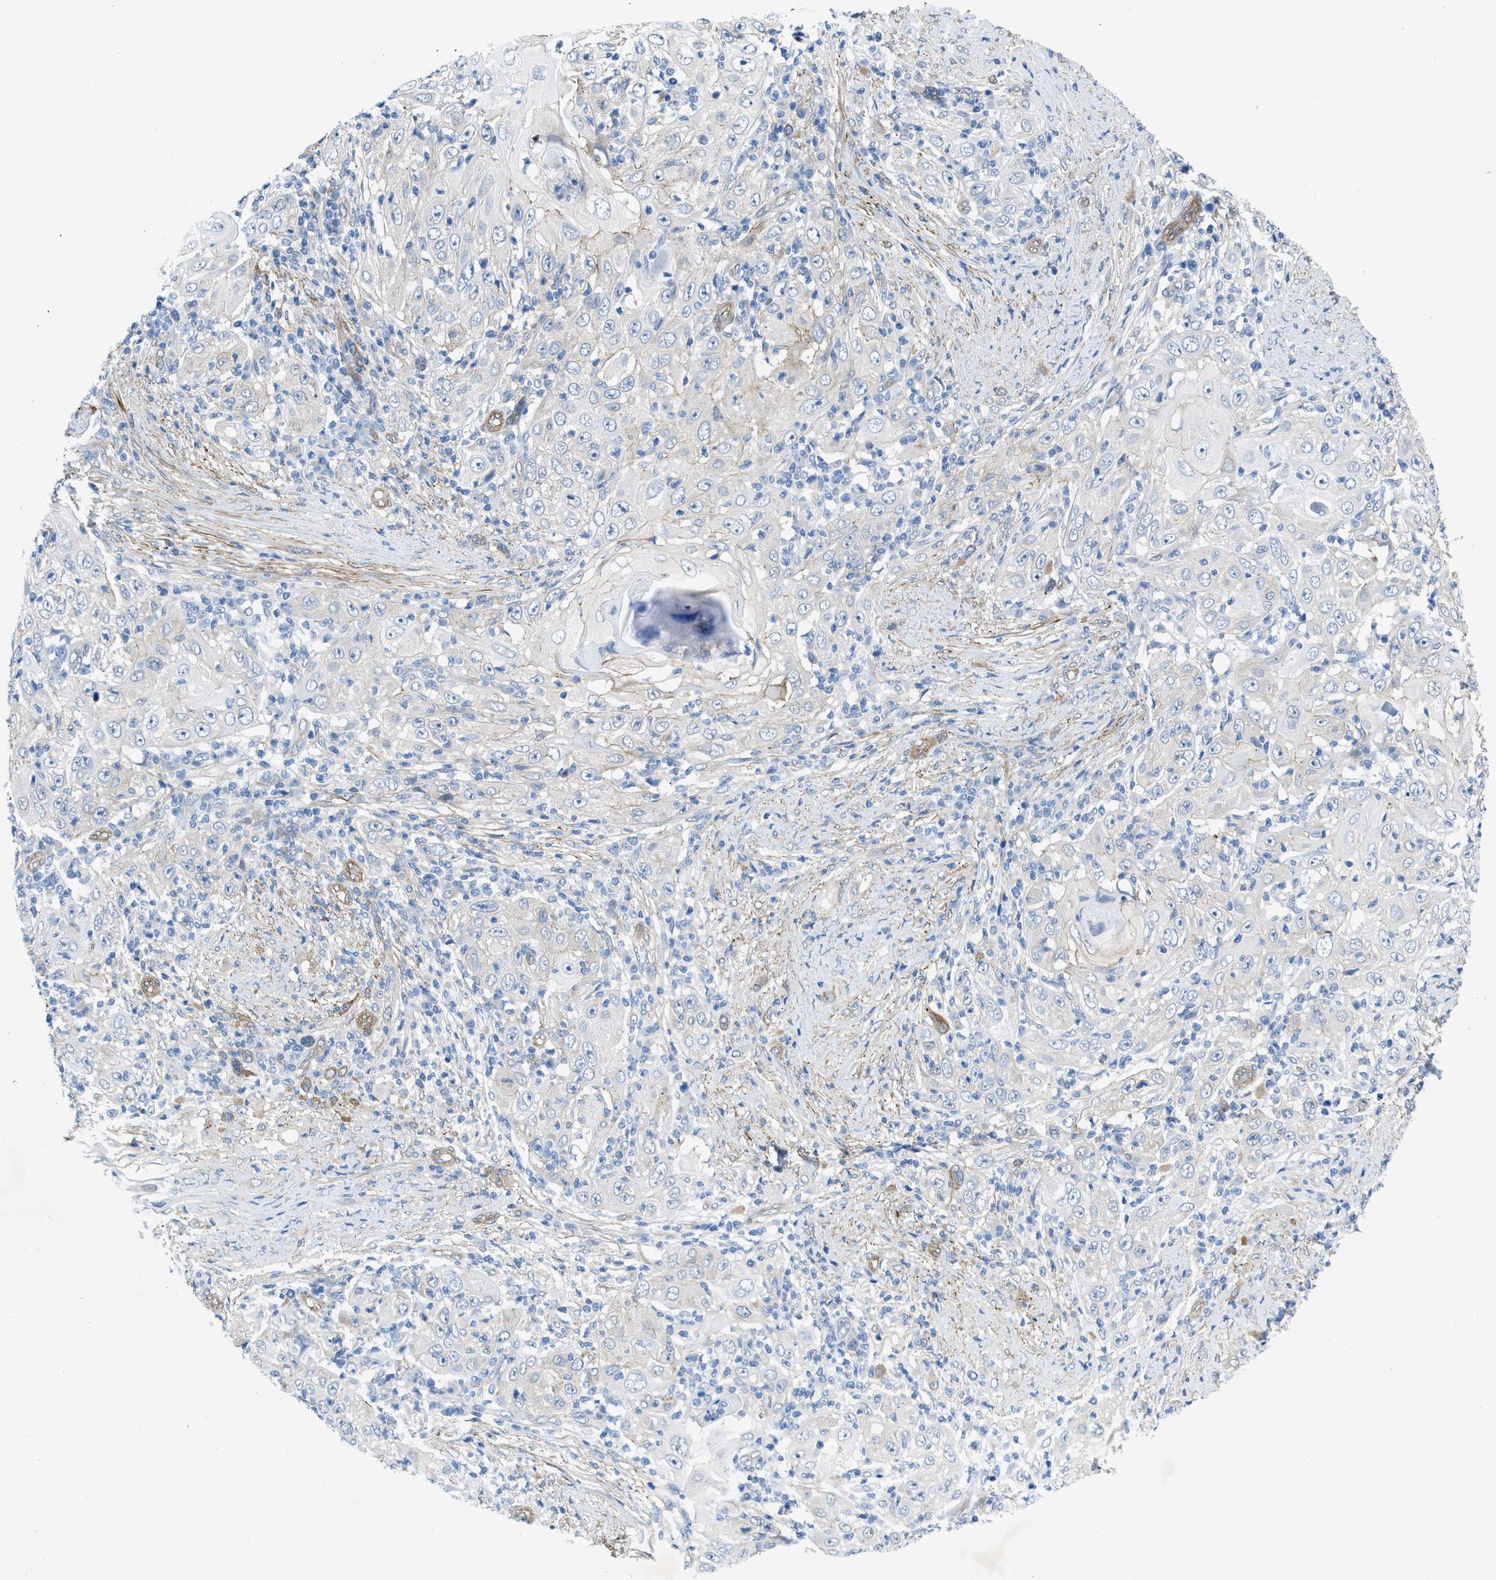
{"staining": {"intensity": "negative", "quantity": "none", "location": "none"}, "tissue": "skin cancer", "cell_type": "Tumor cells", "image_type": "cancer", "snomed": [{"axis": "morphology", "description": "Squamous cell carcinoma, NOS"}, {"axis": "topography", "description": "Skin"}], "caption": "This photomicrograph is of skin cancer (squamous cell carcinoma) stained with IHC to label a protein in brown with the nuclei are counter-stained blue. There is no expression in tumor cells.", "gene": "PDLIM5", "patient": {"sex": "female", "age": 88}}